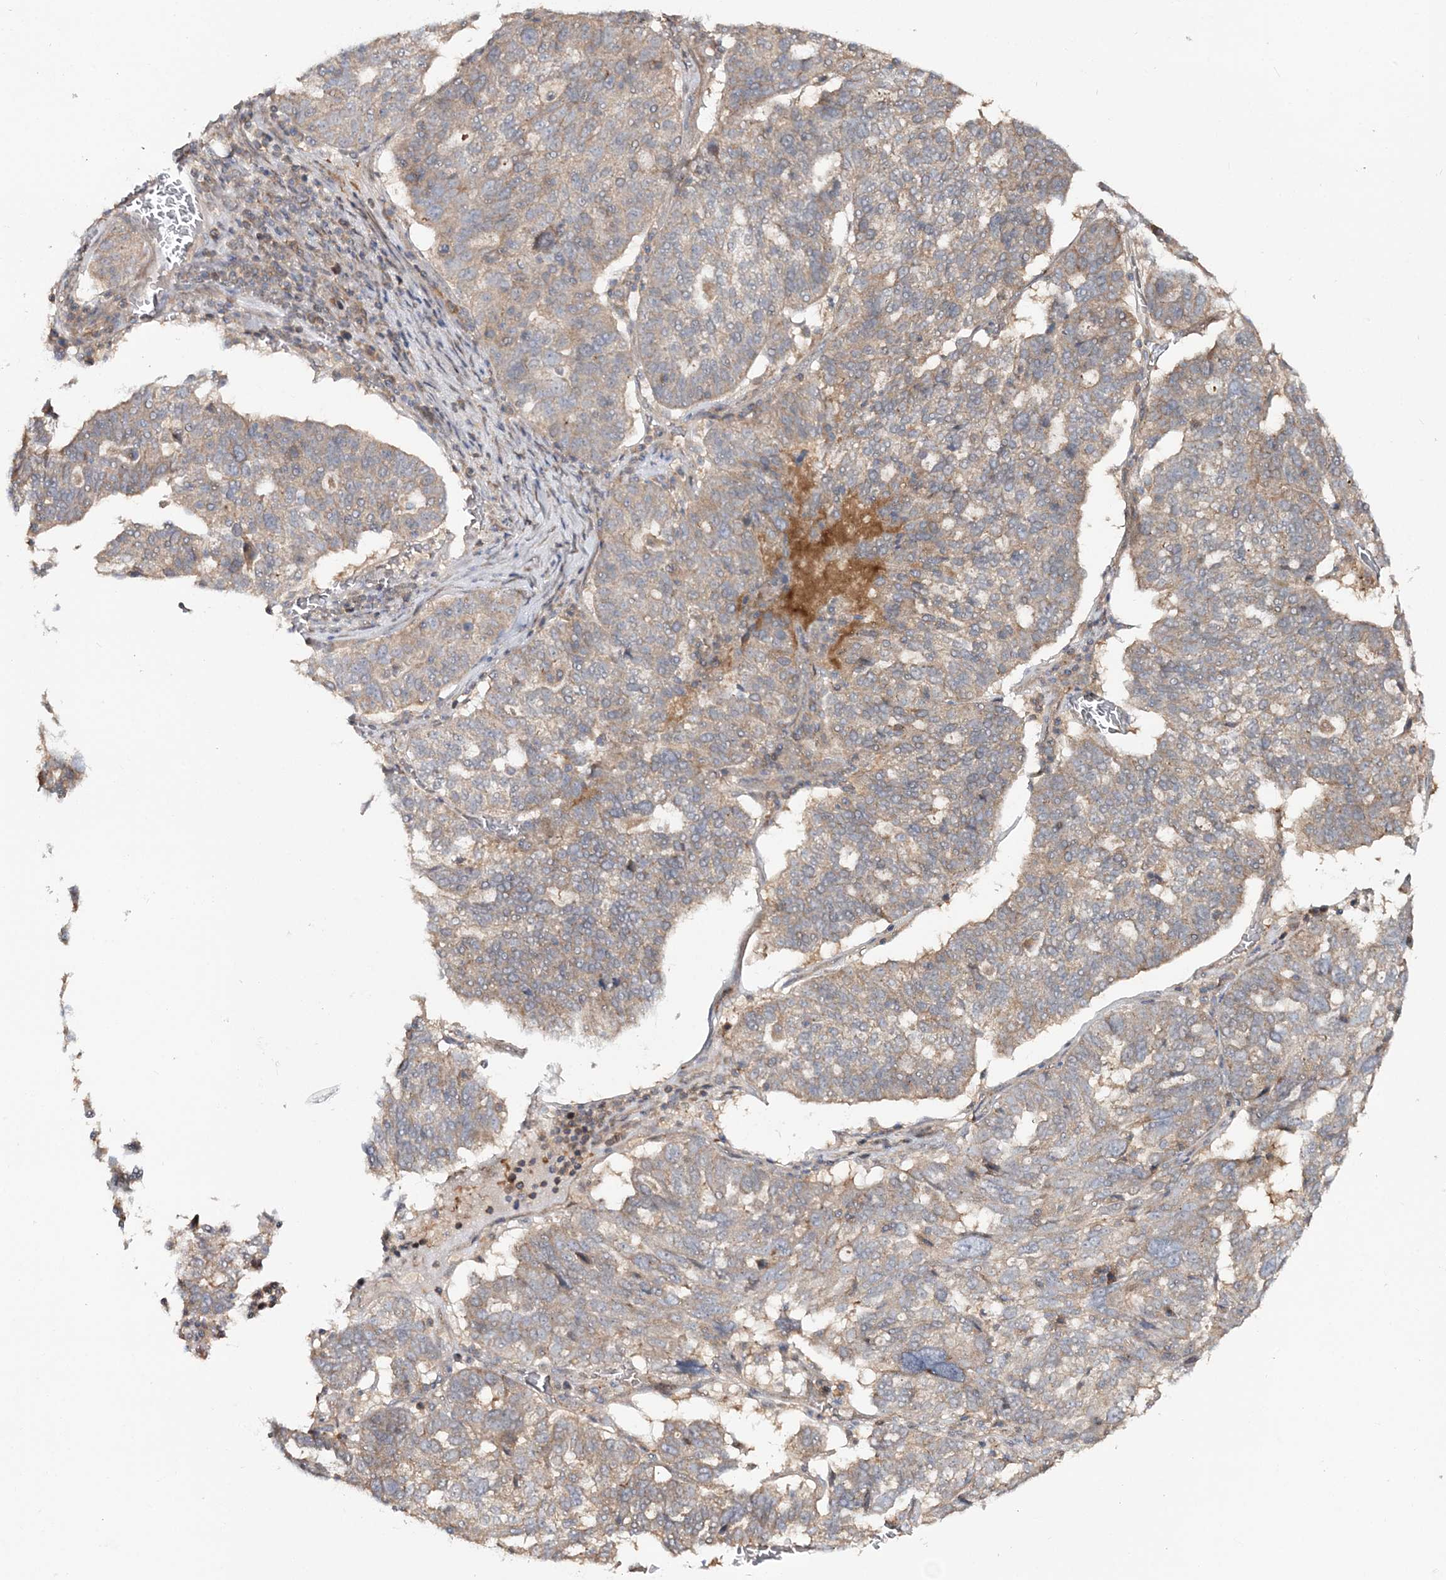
{"staining": {"intensity": "weak", "quantity": "<25%", "location": "cytoplasmic/membranous"}, "tissue": "ovarian cancer", "cell_type": "Tumor cells", "image_type": "cancer", "snomed": [{"axis": "morphology", "description": "Cystadenocarcinoma, serous, NOS"}, {"axis": "topography", "description": "Ovary"}], "caption": "An image of ovarian cancer (serous cystadenocarcinoma) stained for a protein shows no brown staining in tumor cells. Nuclei are stained in blue.", "gene": "MOCS2", "patient": {"sex": "female", "age": 59}}